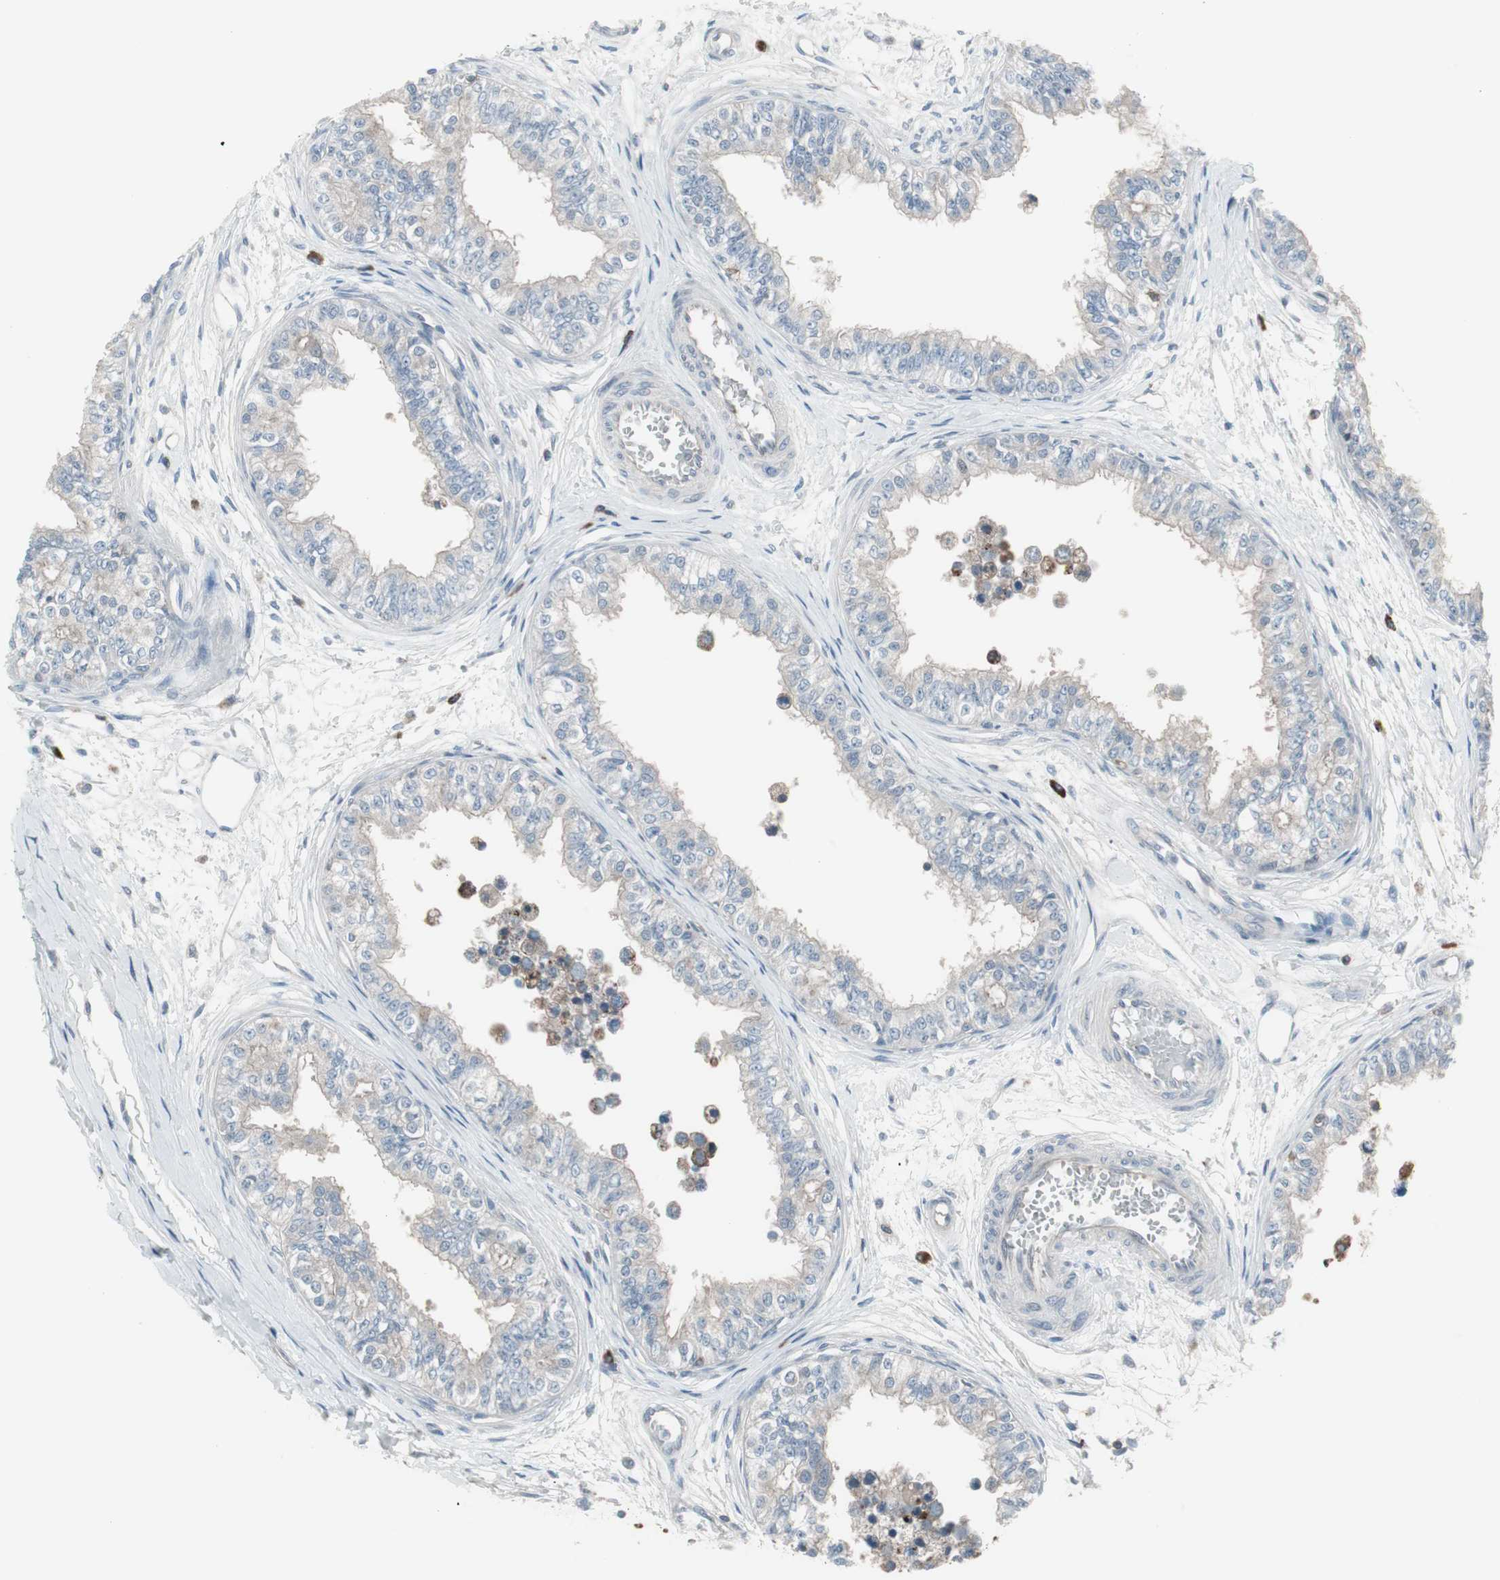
{"staining": {"intensity": "weak", "quantity": "<25%", "location": "cytoplasmic/membranous"}, "tissue": "epididymis", "cell_type": "Glandular cells", "image_type": "normal", "snomed": [{"axis": "morphology", "description": "Normal tissue, NOS"}, {"axis": "morphology", "description": "Adenocarcinoma, metastatic, NOS"}, {"axis": "topography", "description": "Testis"}, {"axis": "topography", "description": "Epididymis"}], "caption": "Epididymis was stained to show a protein in brown. There is no significant staining in glandular cells. Brightfield microscopy of IHC stained with DAB (3,3'-diaminobenzidine) (brown) and hematoxylin (blue), captured at high magnification.", "gene": "ZSCAN32", "patient": {"sex": "male", "age": 26}}